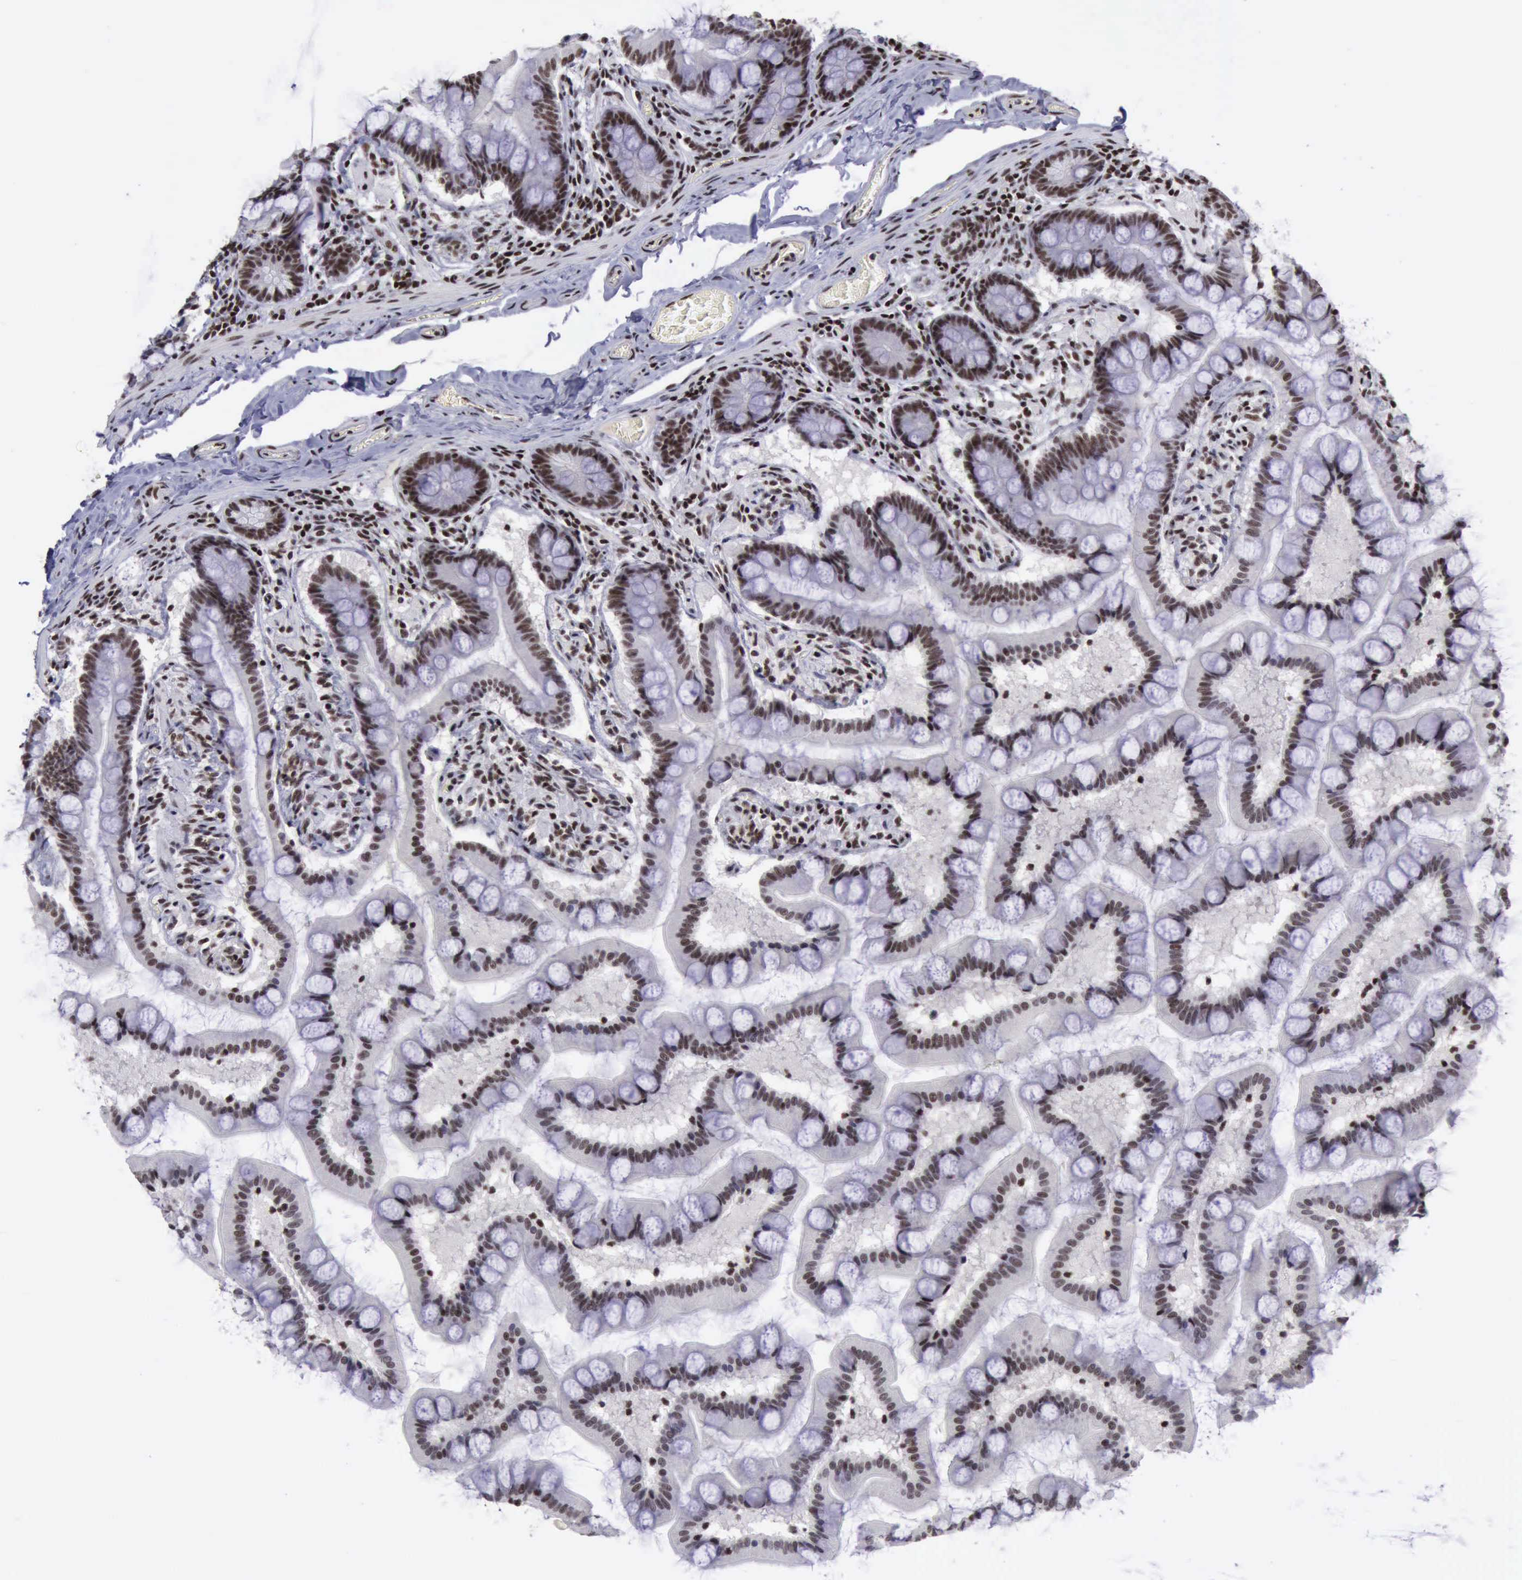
{"staining": {"intensity": "strong", "quantity": ">75%", "location": "nuclear"}, "tissue": "small intestine", "cell_type": "Glandular cells", "image_type": "normal", "snomed": [{"axis": "morphology", "description": "Normal tissue, NOS"}, {"axis": "topography", "description": "Small intestine"}], "caption": "A brown stain shows strong nuclear staining of a protein in glandular cells of benign human small intestine.", "gene": "YY1", "patient": {"sex": "male", "age": 41}}